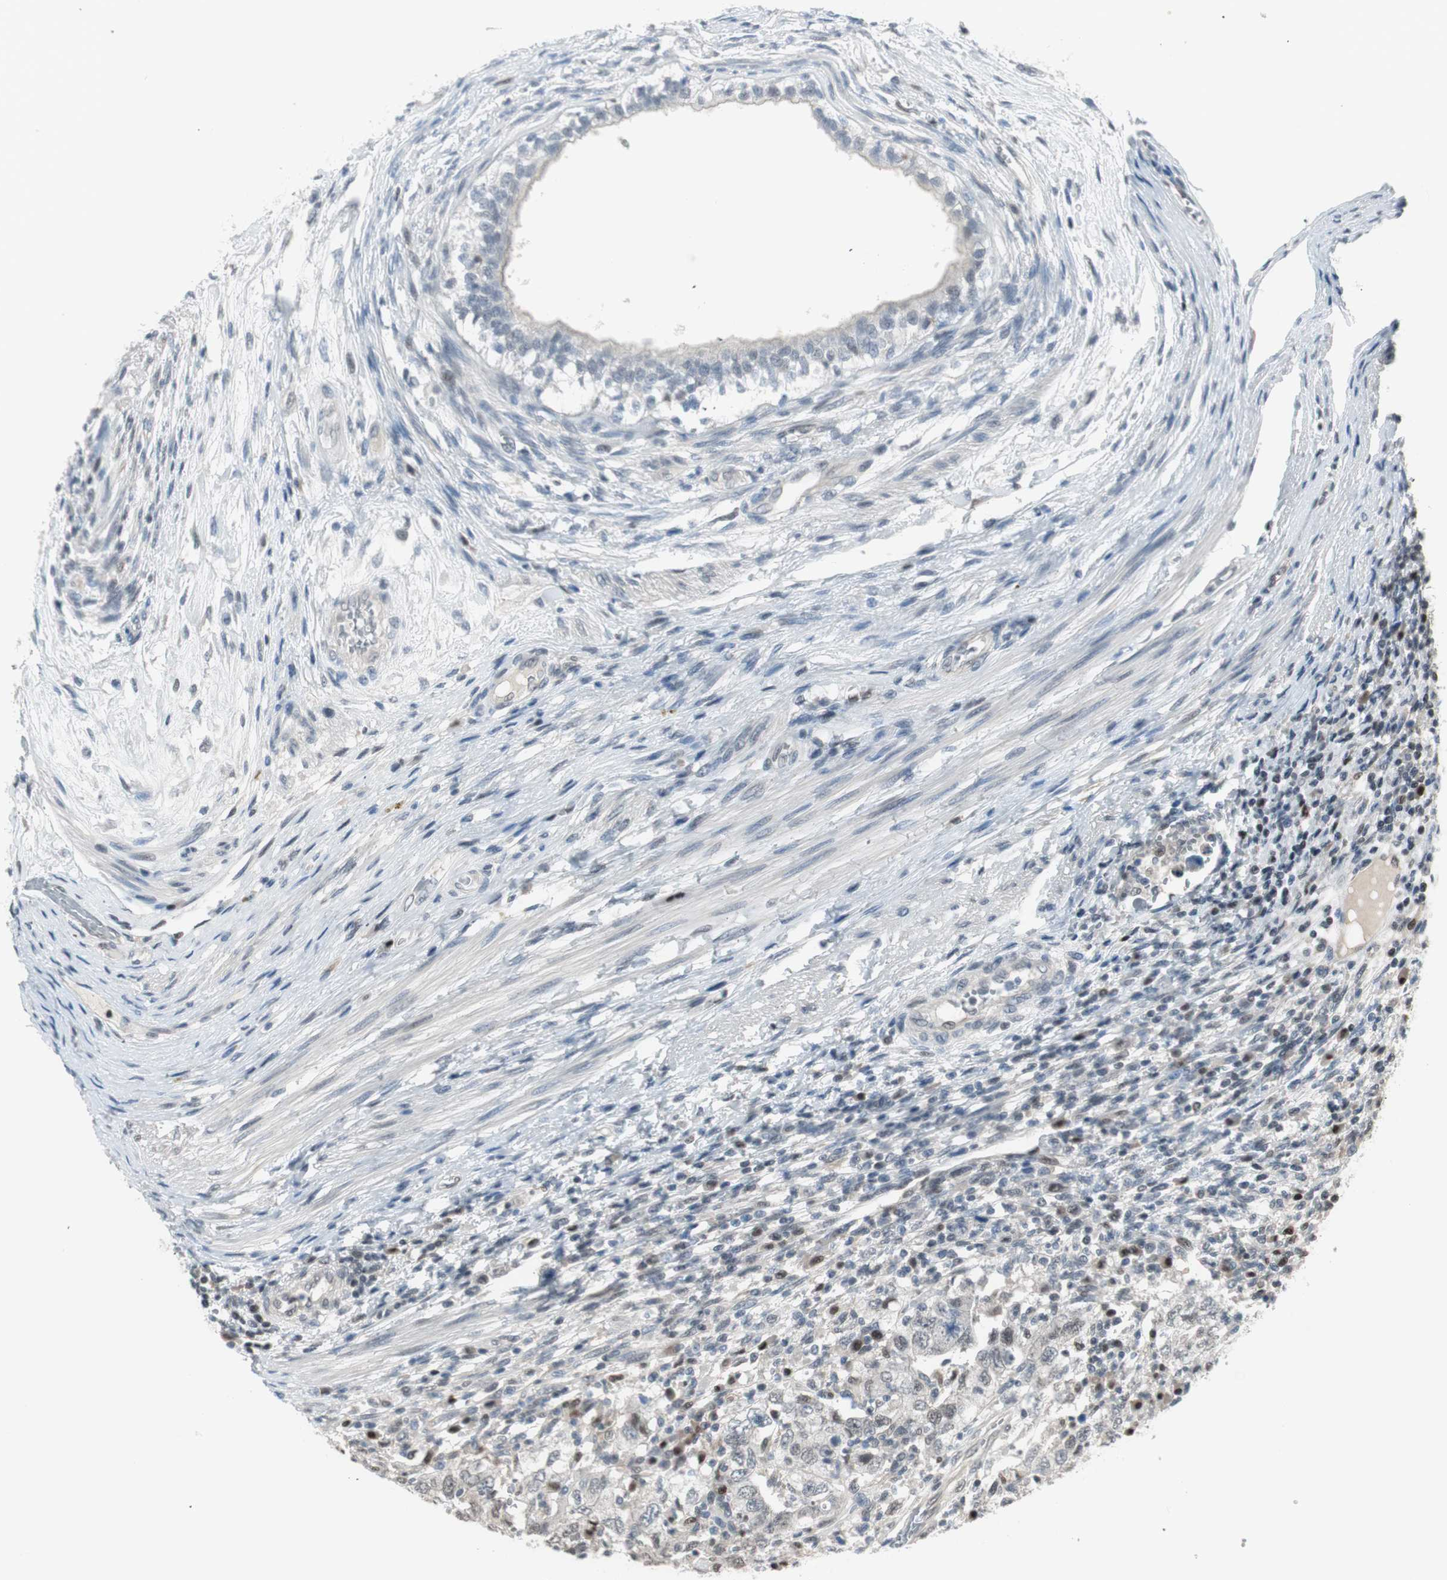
{"staining": {"intensity": "weak", "quantity": "<25%", "location": "nuclear"}, "tissue": "testis cancer", "cell_type": "Tumor cells", "image_type": "cancer", "snomed": [{"axis": "morphology", "description": "Carcinoma, Embryonal, NOS"}, {"axis": "topography", "description": "Testis"}], "caption": "The immunohistochemistry histopathology image has no significant staining in tumor cells of testis cancer tissue. (DAB IHC visualized using brightfield microscopy, high magnification).", "gene": "LONP2", "patient": {"sex": "male", "age": 26}}